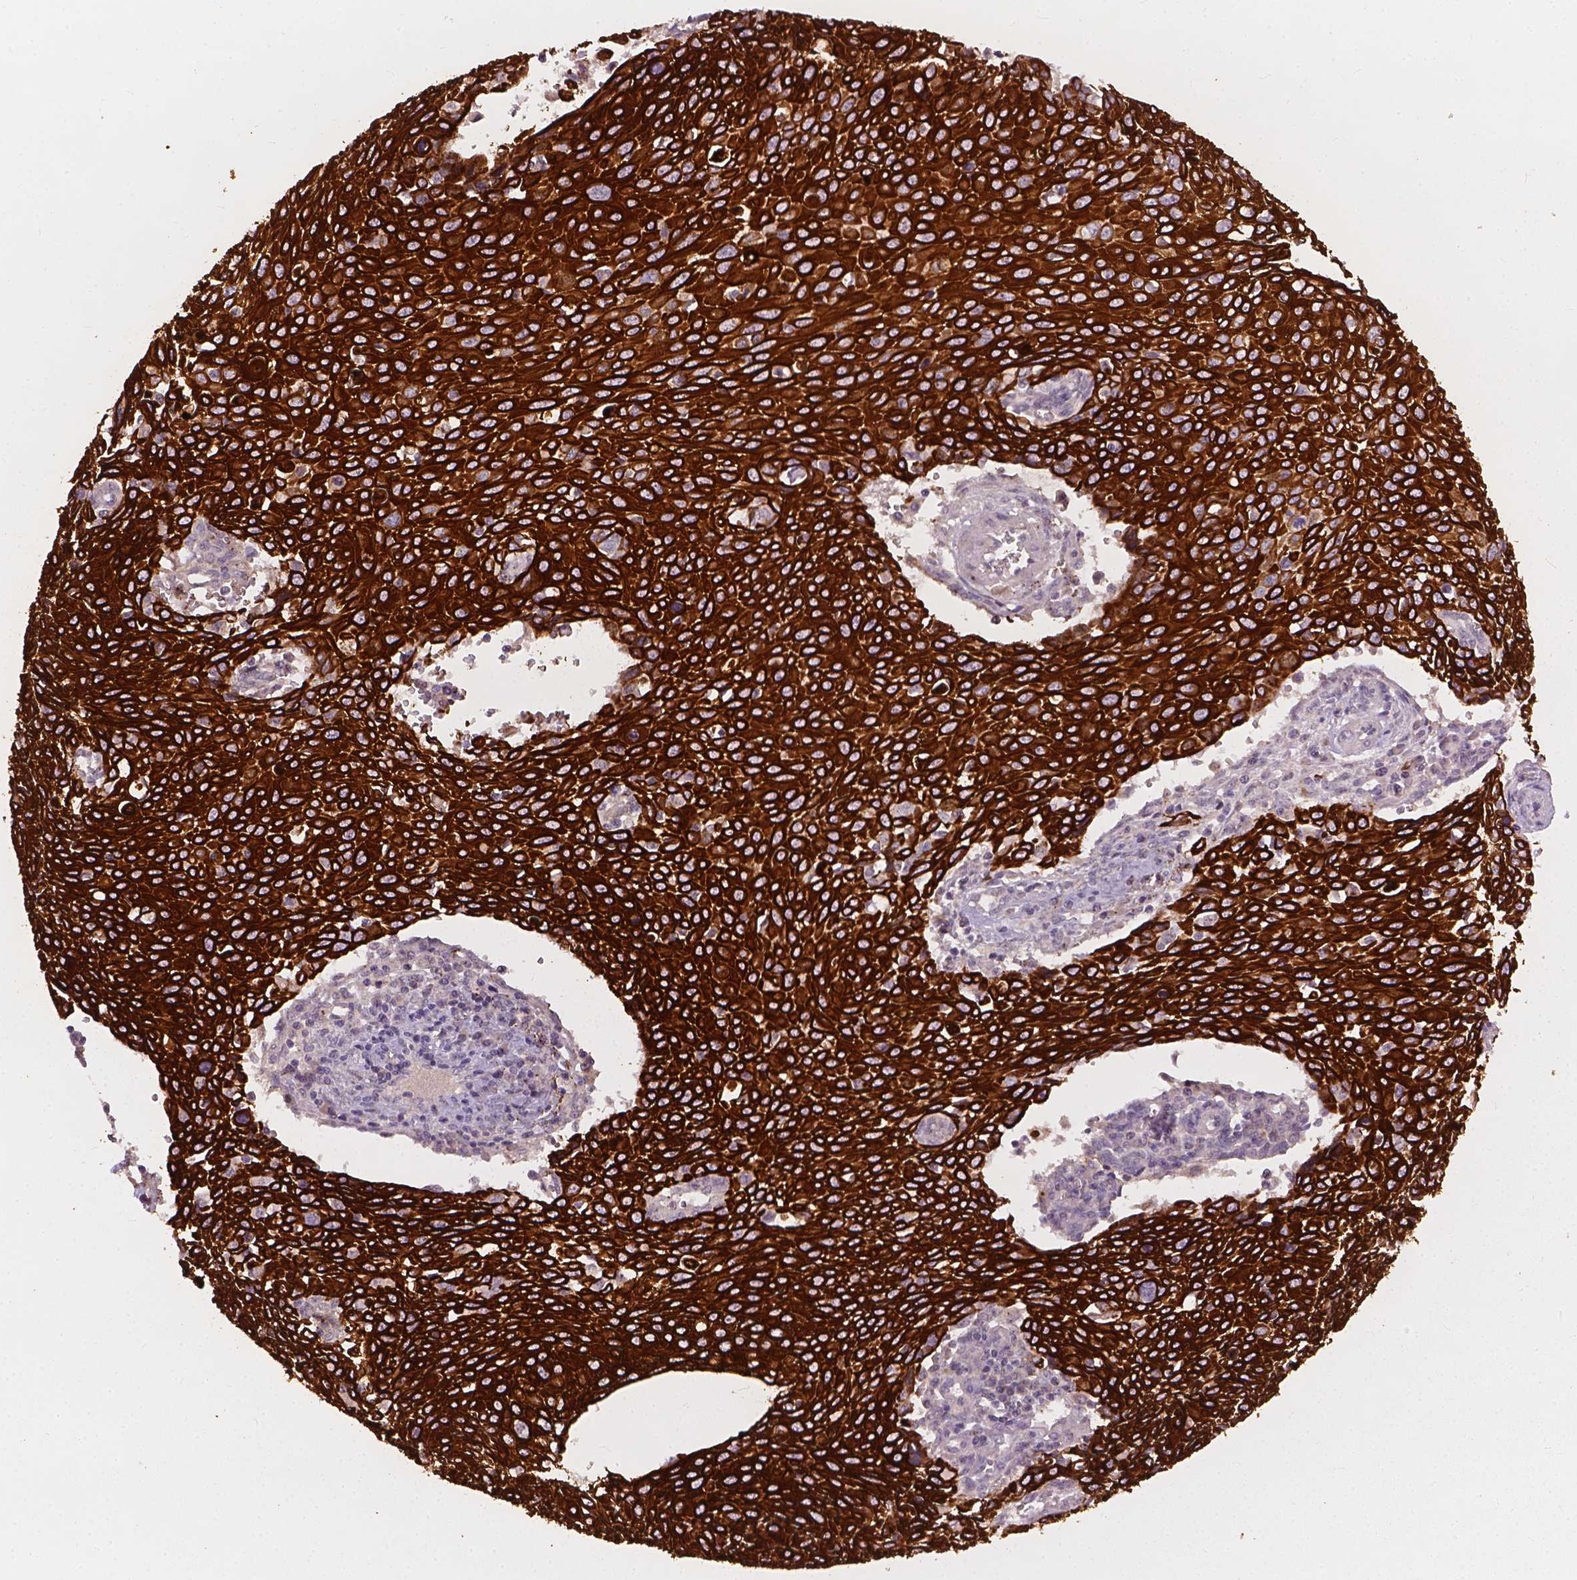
{"staining": {"intensity": "strong", "quantity": ">75%", "location": "cytoplasmic/membranous"}, "tissue": "cervical cancer", "cell_type": "Tumor cells", "image_type": "cancer", "snomed": [{"axis": "morphology", "description": "Squamous cell carcinoma, NOS"}, {"axis": "topography", "description": "Cervix"}], "caption": "Immunohistochemical staining of cervical cancer (squamous cell carcinoma) shows high levels of strong cytoplasmic/membranous protein staining in about >75% of tumor cells. (brown staining indicates protein expression, while blue staining denotes nuclei).", "gene": "KRT17", "patient": {"sex": "female", "age": 38}}